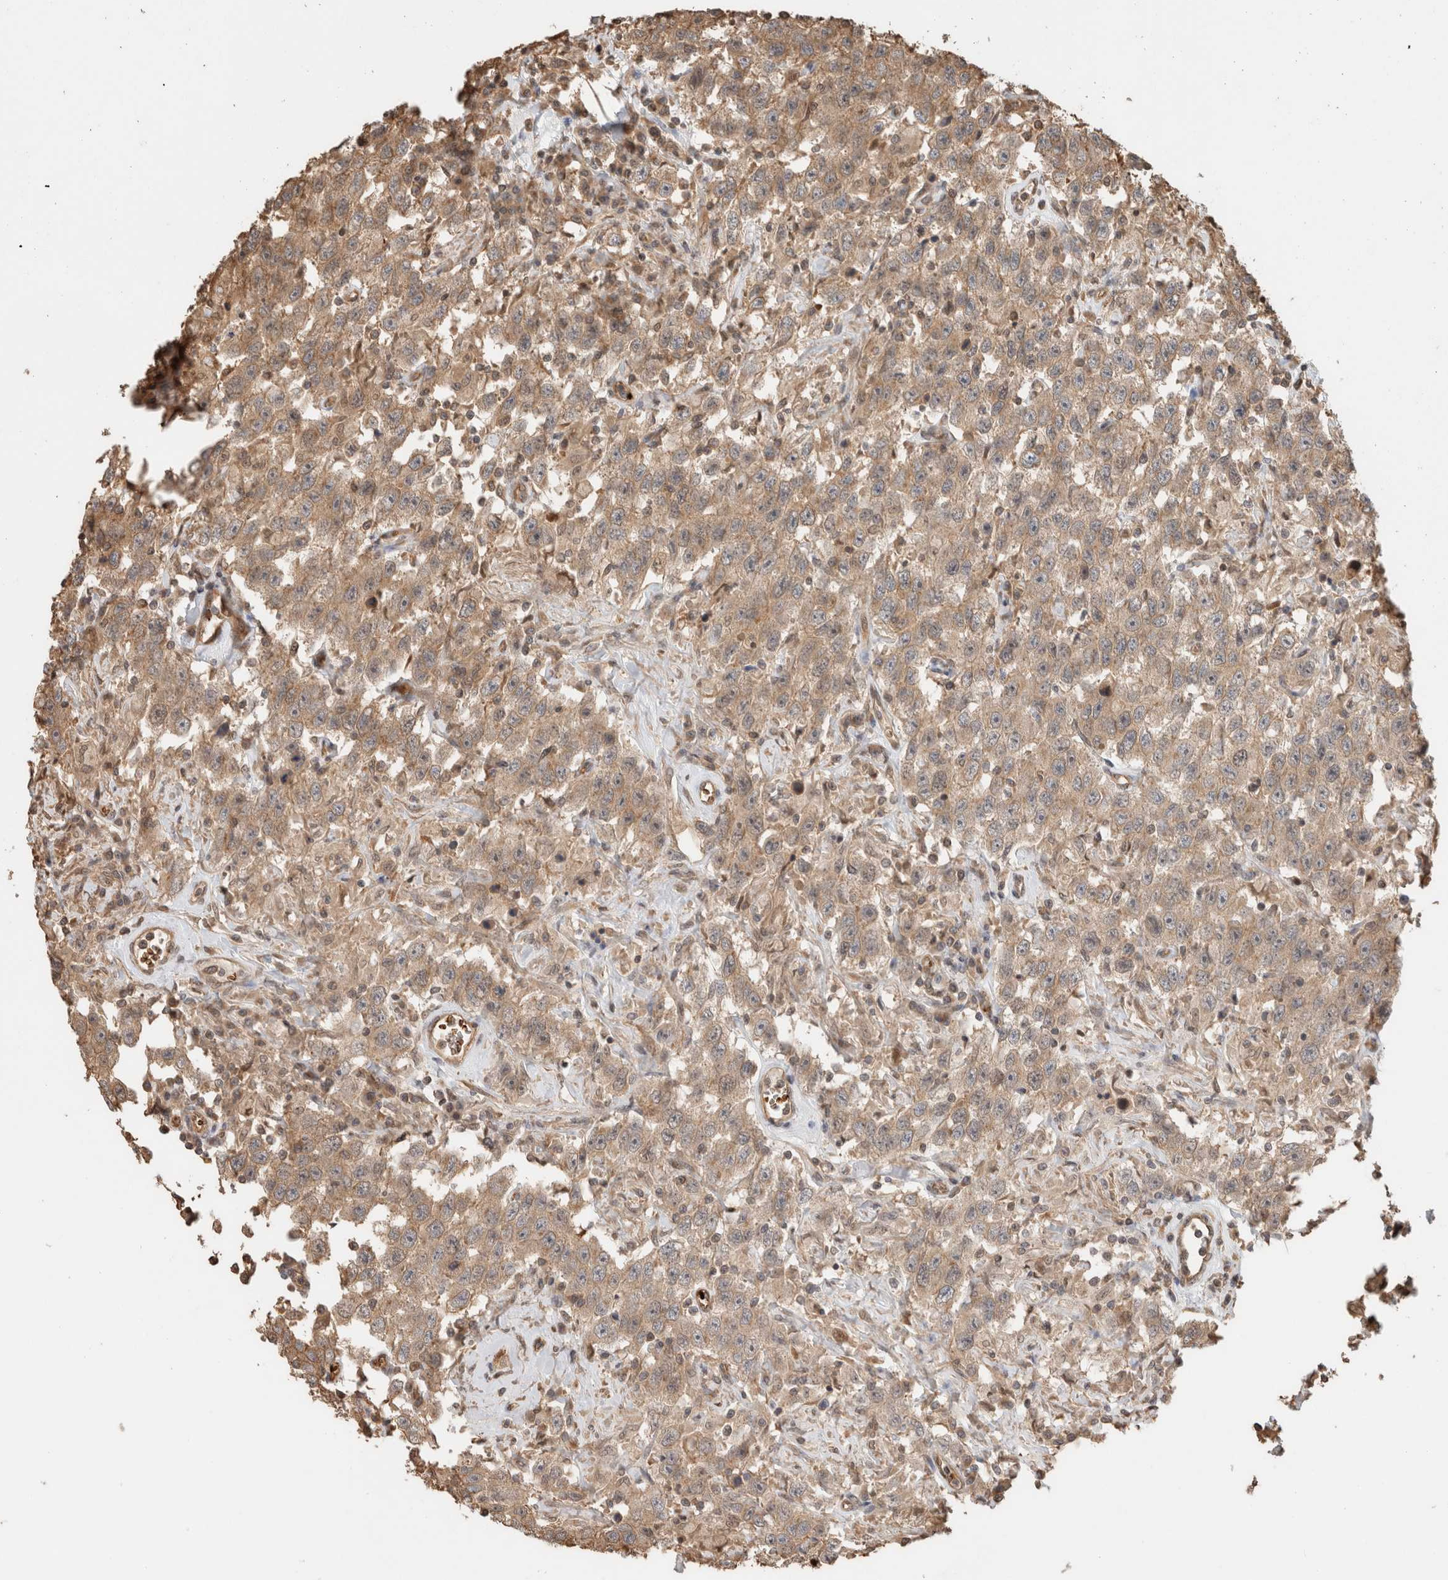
{"staining": {"intensity": "moderate", "quantity": ">75%", "location": "cytoplasmic/membranous"}, "tissue": "testis cancer", "cell_type": "Tumor cells", "image_type": "cancer", "snomed": [{"axis": "morphology", "description": "Seminoma, NOS"}, {"axis": "topography", "description": "Testis"}], "caption": "Testis cancer was stained to show a protein in brown. There is medium levels of moderate cytoplasmic/membranous positivity in about >75% of tumor cells.", "gene": "OTUD6B", "patient": {"sex": "male", "age": 41}}